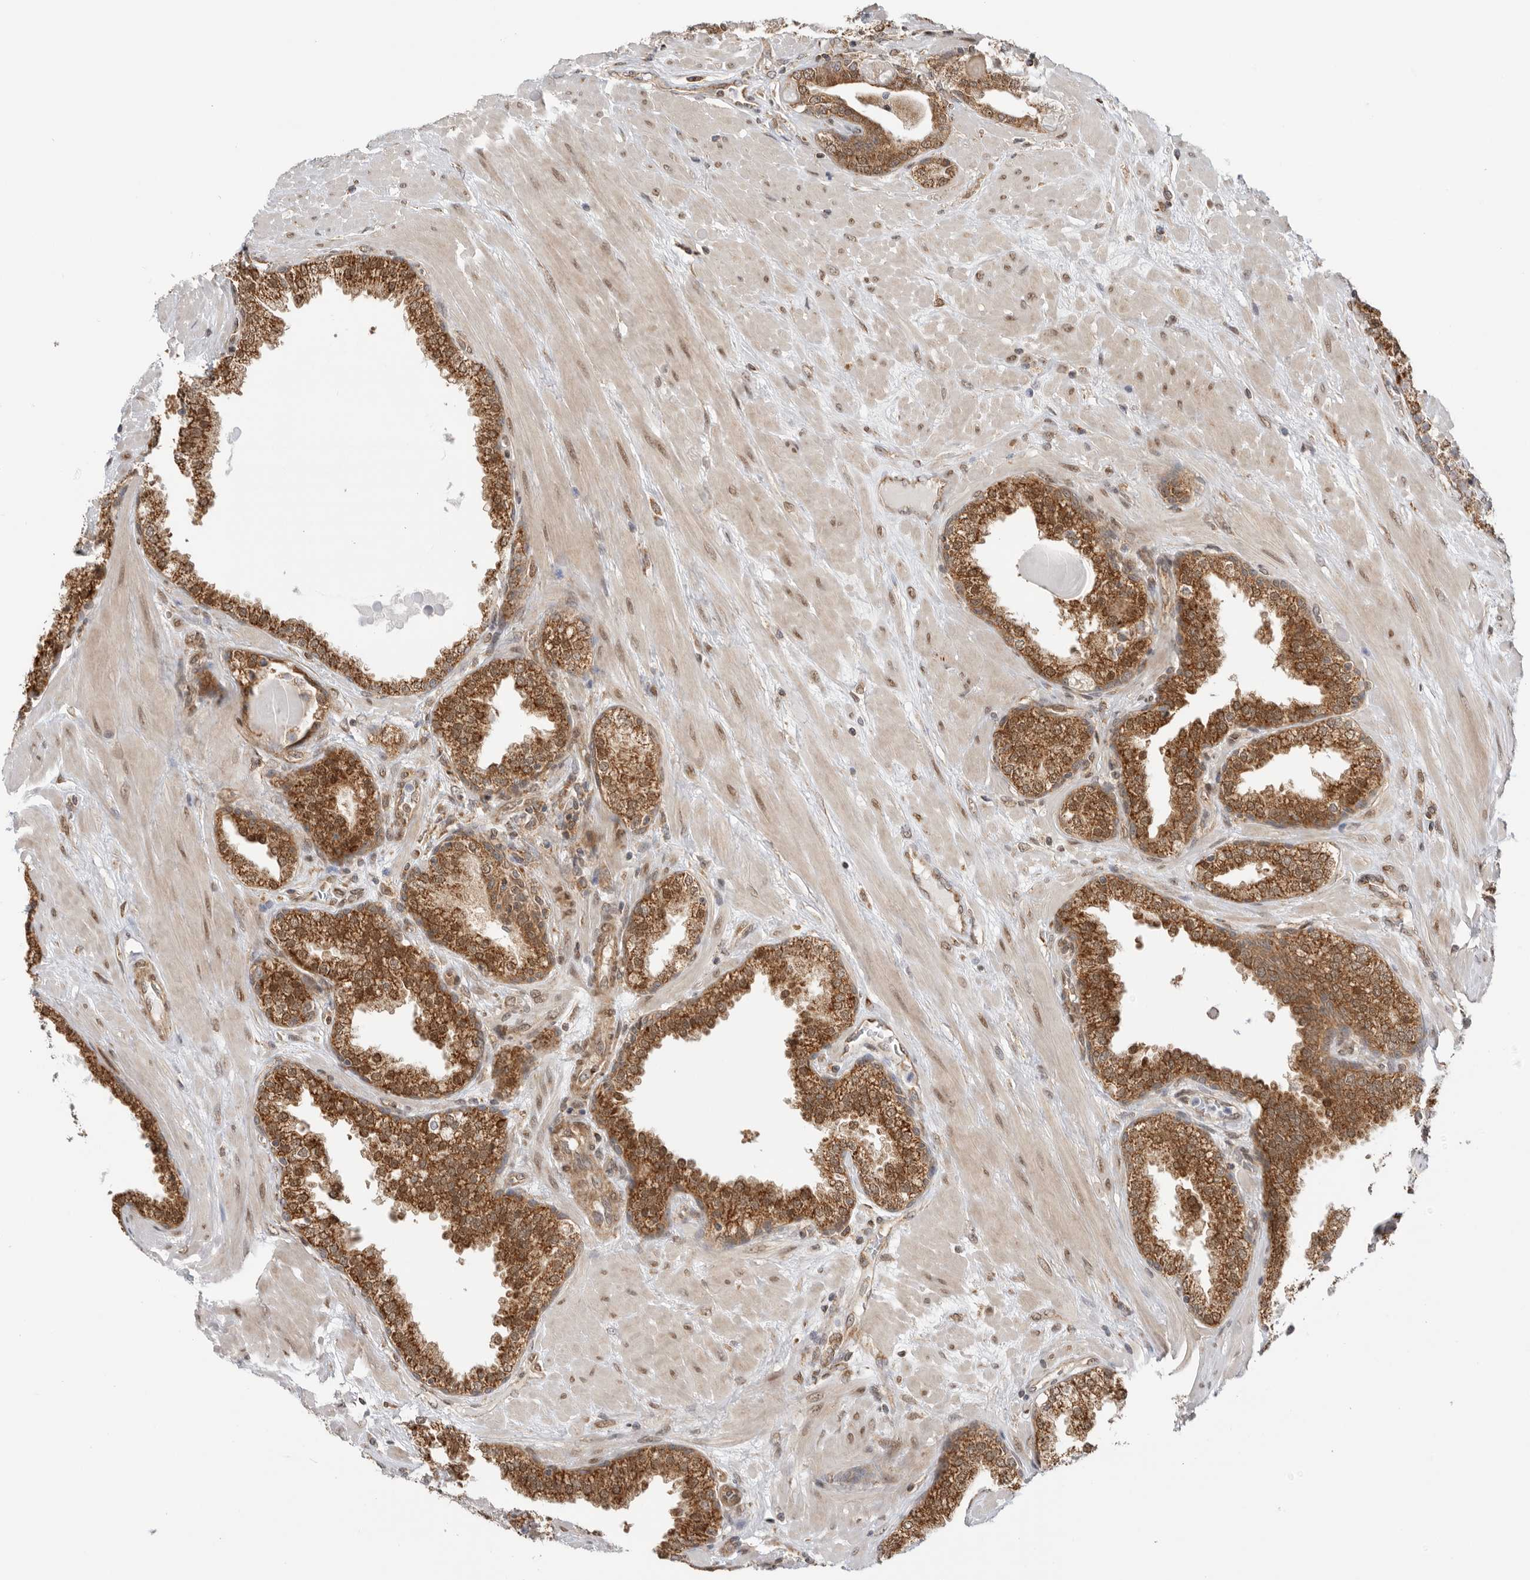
{"staining": {"intensity": "strong", "quantity": ">75%", "location": "cytoplasmic/membranous"}, "tissue": "prostate", "cell_type": "Glandular cells", "image_type": "normal", "snomed": [{"axis": "morphology", "description": "Normal tissue, NOS"}, {"axis": "topography", "description": "Prostate"}], "caption": "Immunohistochemical staining of unremarkable human prostate exhibits >75% levels of strong cytoplasmic/membranous protein staining in approximately >75% of glandular cells. The protein of interest is shown in brown color, while the nuclei are stained blue.", "gene": "DCAF8", "patient": {"sex": "male", "age": 51}}